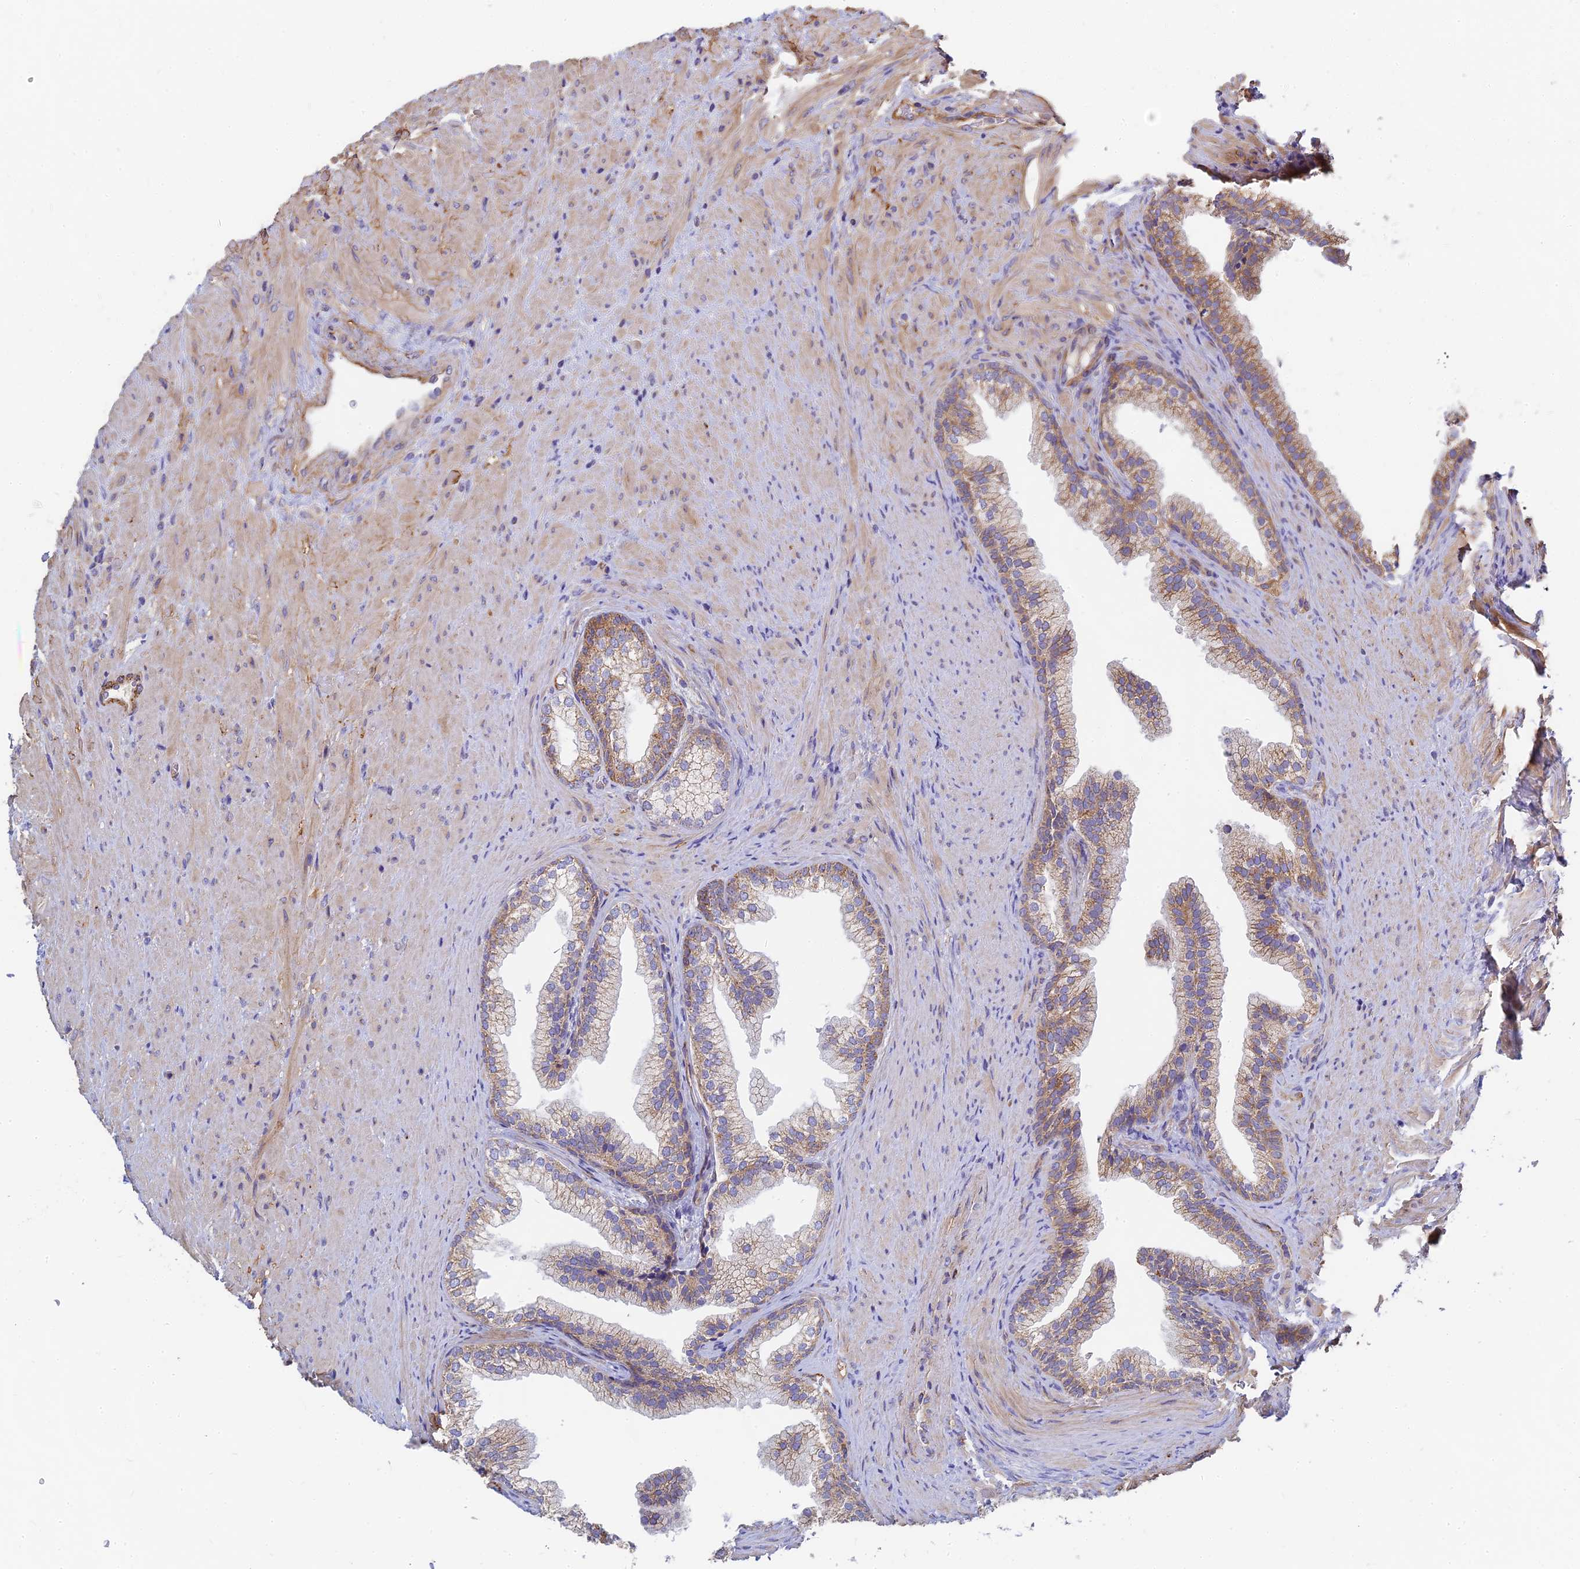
{"staining": {"intensity": "moderate", "quantity": ">75%", "location": "cytoplasmic/membranous"}, "tissue": "prostate", "cell_type": "Glandular cells", "image_type": "normal", "snomed": [{"axis": "morphology", "description": "Normal tissue, NOS"}, {"axis": "topography", "description": "Prostate"}], "caption": "Immunohistochemistry (IHC) (DAB) staining of normal prostate shows moderate cytoplasmic/membranous protein staining in approximately >75% of glandular cells. (Stains: DAB in brown, nuclei in blue, Microscopy: brightfield microscopy at high magnification).", "gene": "MRPL15", "patient": {"sex": "male", "age": 76}}